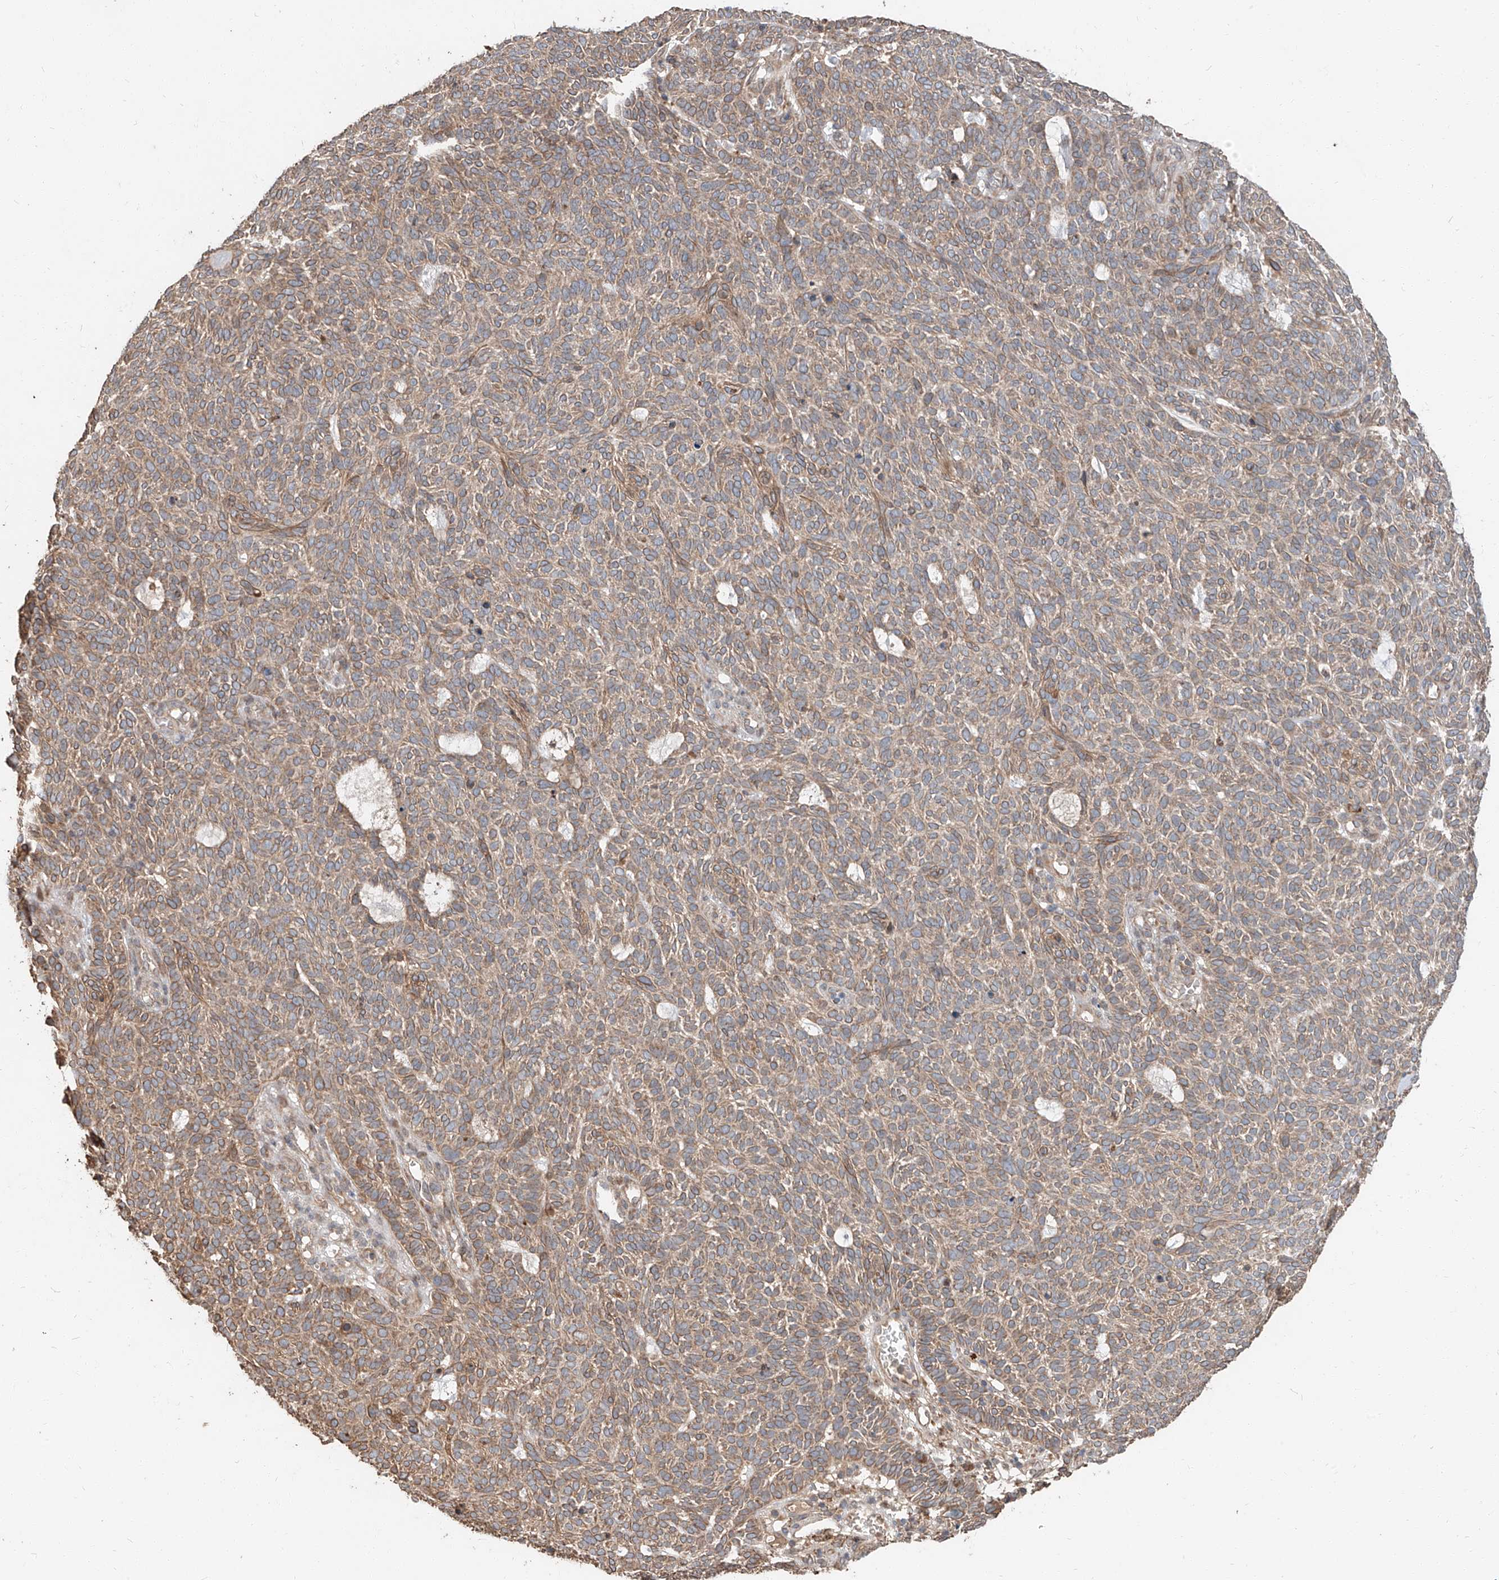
{"staining": {"intensity": "moderate", "quantity": ">75%", "location": "cytoplasmic/membranous"}, "tissue": "skin cancer", "cell_type": "Tumor cells", "image_type": "cancer", "snomed": [{"axis": "morphology", "description": "Squamous cell carcinoma, NOS"}, {"axis": "topography", "description": "Skin"}], "caption": "Human skin cancer stained for a protein (brown) exhibits moderate cytoplasmic/membranous positive staining in approximately >75% of tumor cells.", "gene": "STX19", "patient": {"sex": "female", "age": 90}}